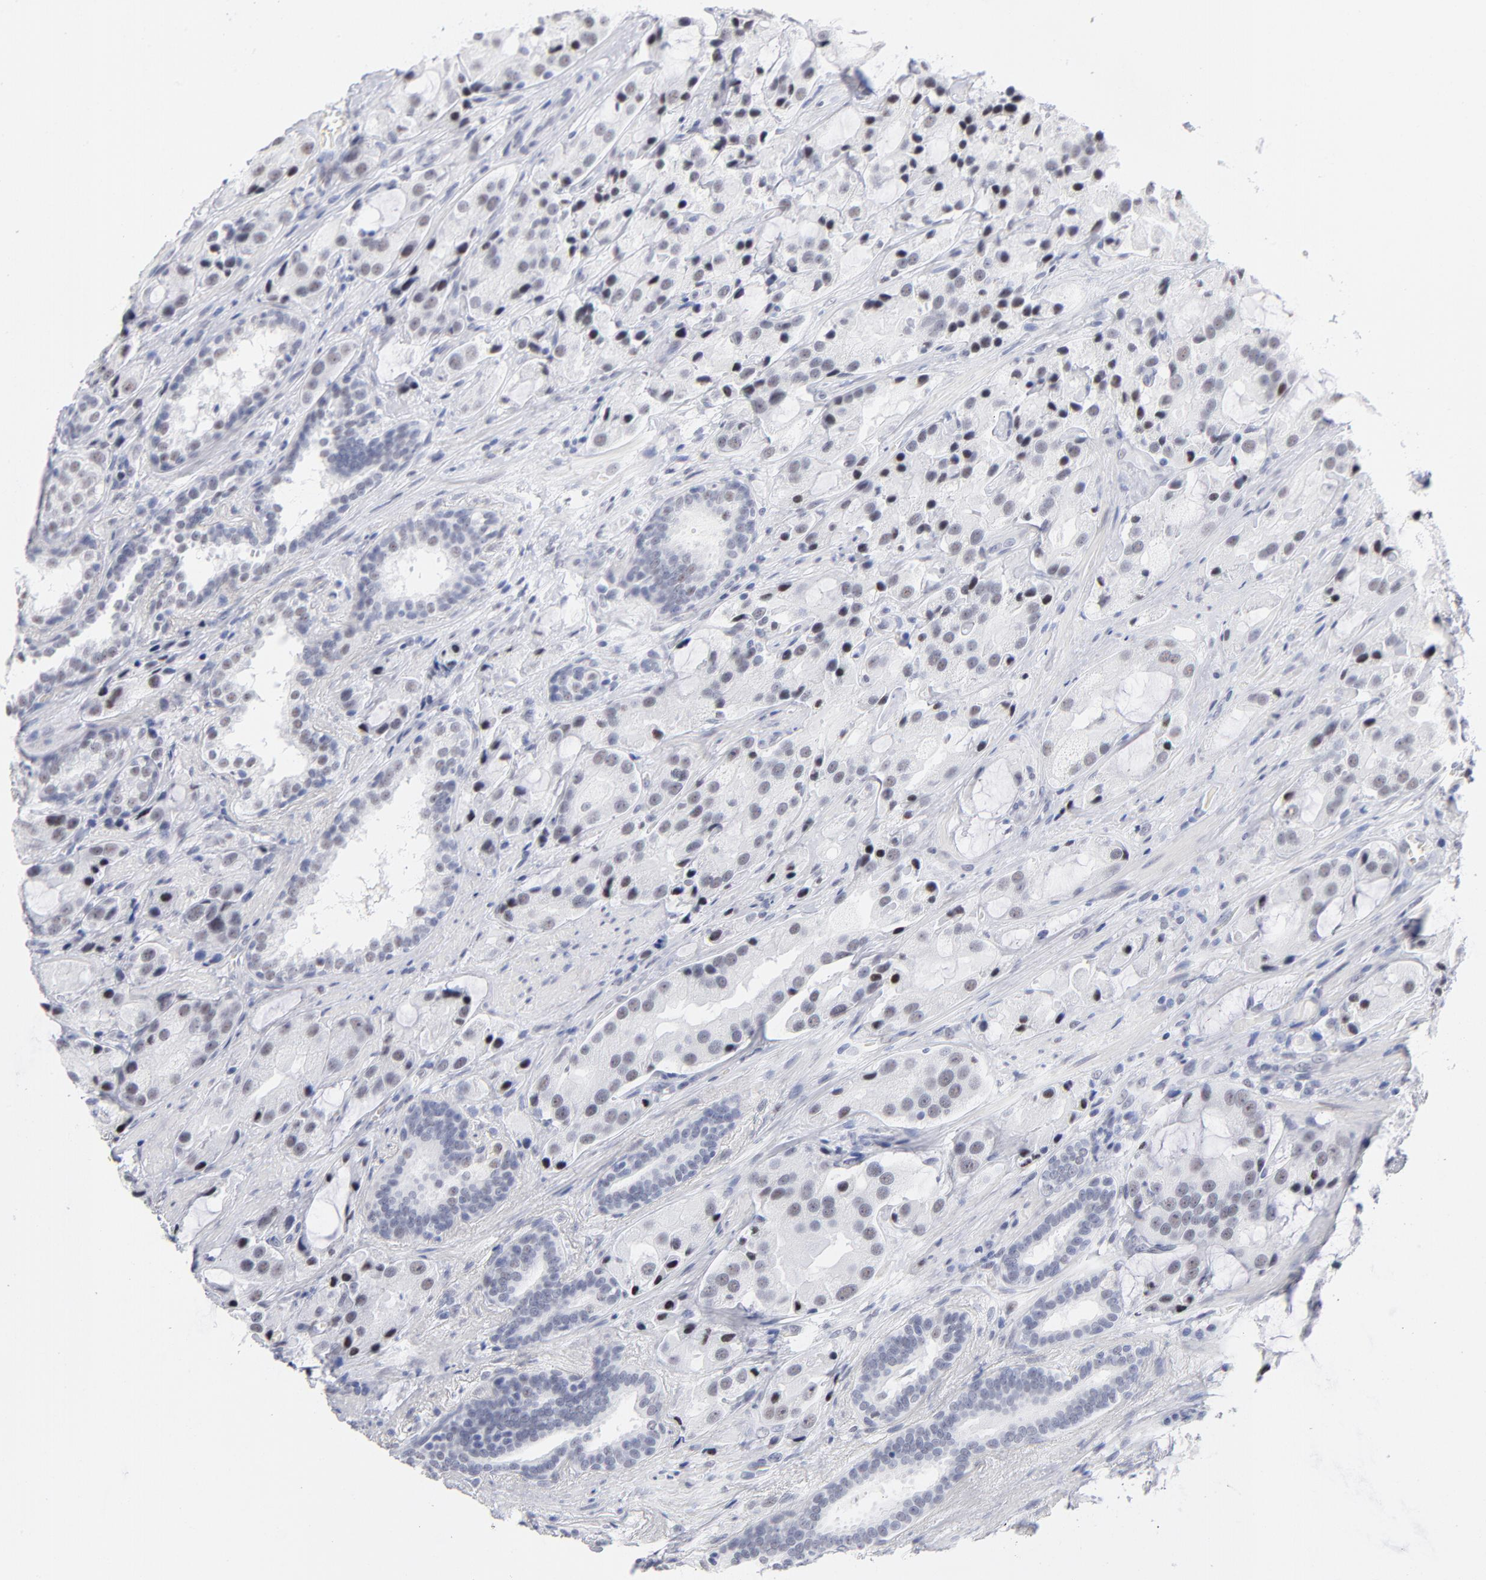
{"staining": {"intensity": "weak", "quantity": "<25%", "location": "nuclear"}, "tissue": "prostate cancer", "cell_type": "Tumor cells", "image_type": "cancer", "snomed": [{"axis": "morphology", "description": "Adenocarcinoma, High grade"}, {"axis": "topography", "description": "Prostate"}], "caption": "Immunohistochemistry (IHC) of human prostate cancer displays no positivity in tumor cells.", "gene": "SNRPB", "patient": {"sex": "male", "age": 70}}